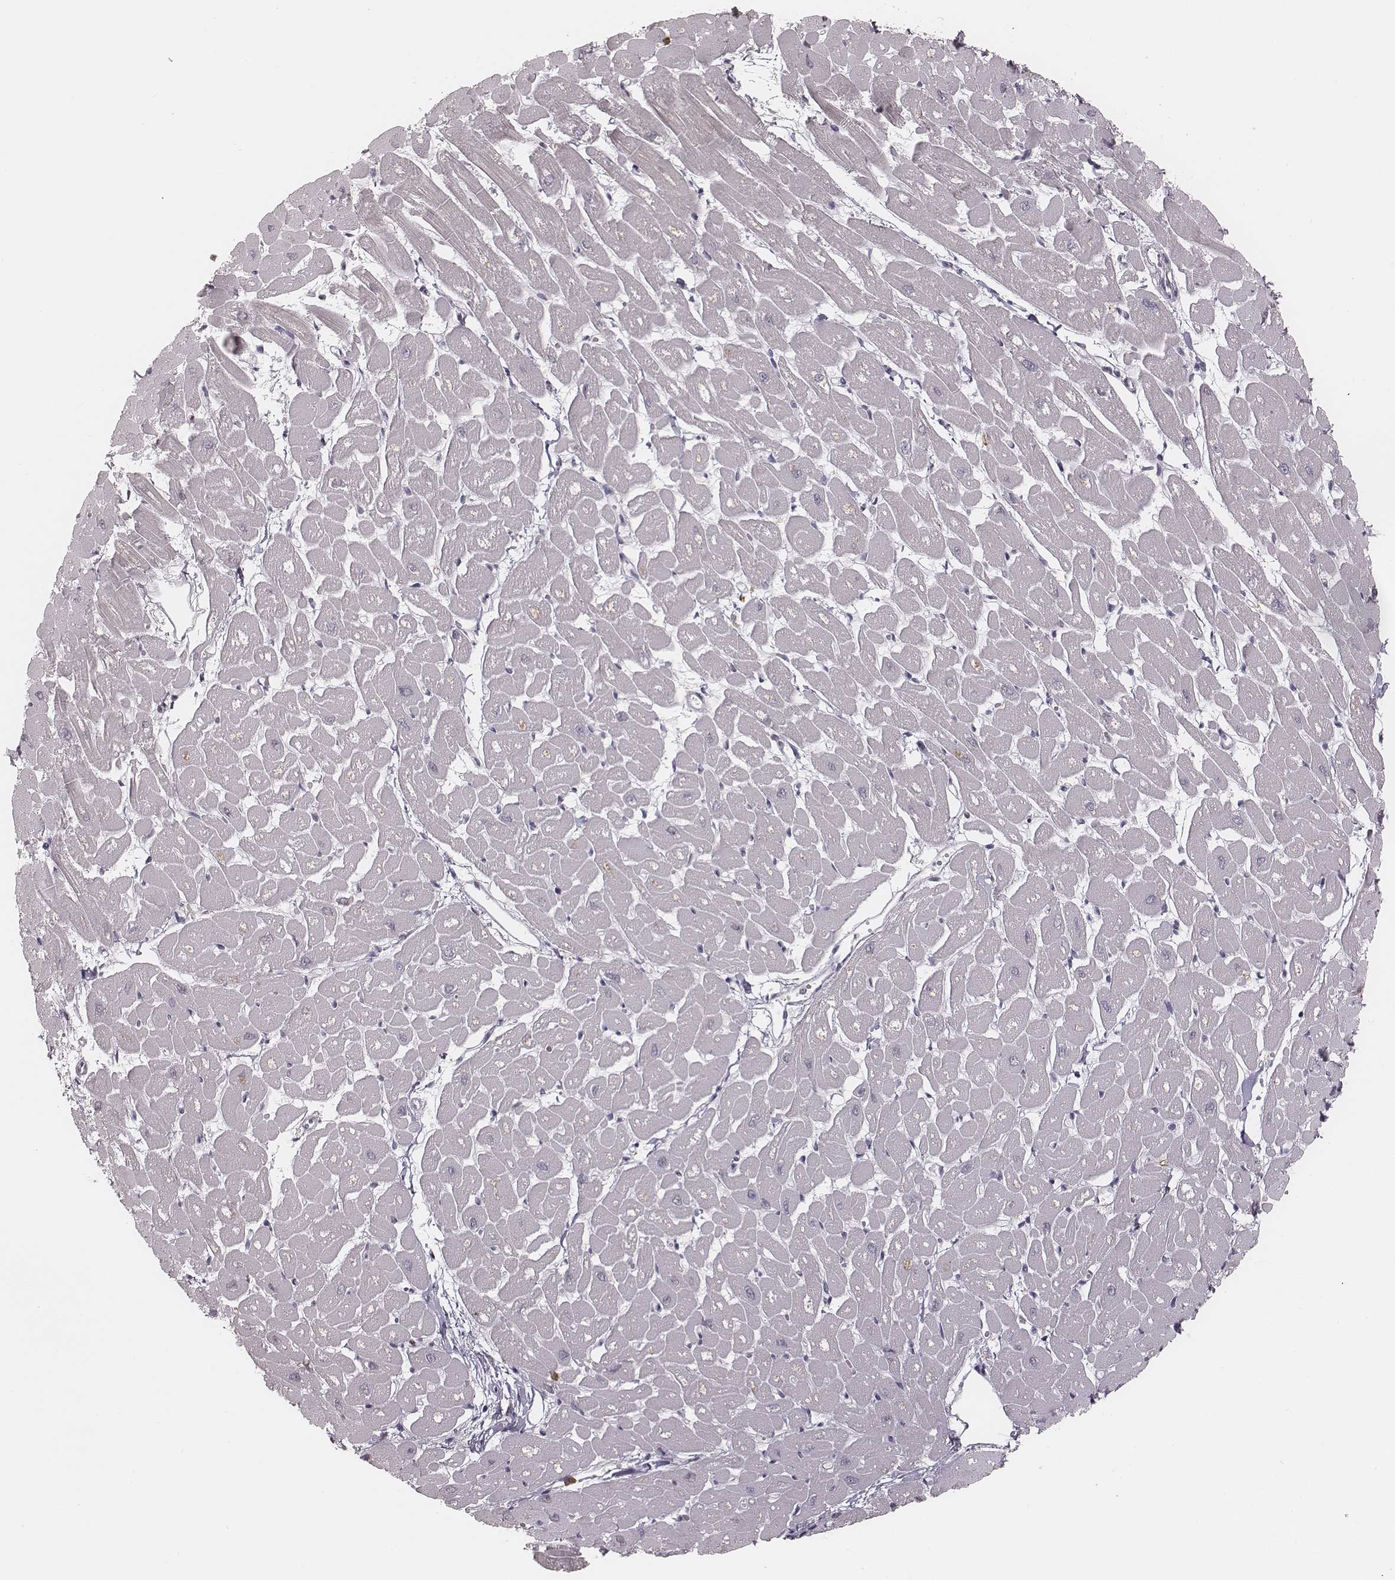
{"staining": {"intensity": "negative", "quantity": "none", "location": "none"}, "tissue": "heart muscle", "cell_type": "Cardiomyocytes", "image_type": "normal", "snomed": [{"axis": "morphology", "description": "Normal tissue, NOS"}, {"axis": "topography", "description": "Heart"}], "caption": "Immunohistochemistry of unremarkable heart muscle demonstrates no expression in cardiomyocytes.", "gene": "KITLG", "patient": {"sex": "male", "age": 57}}